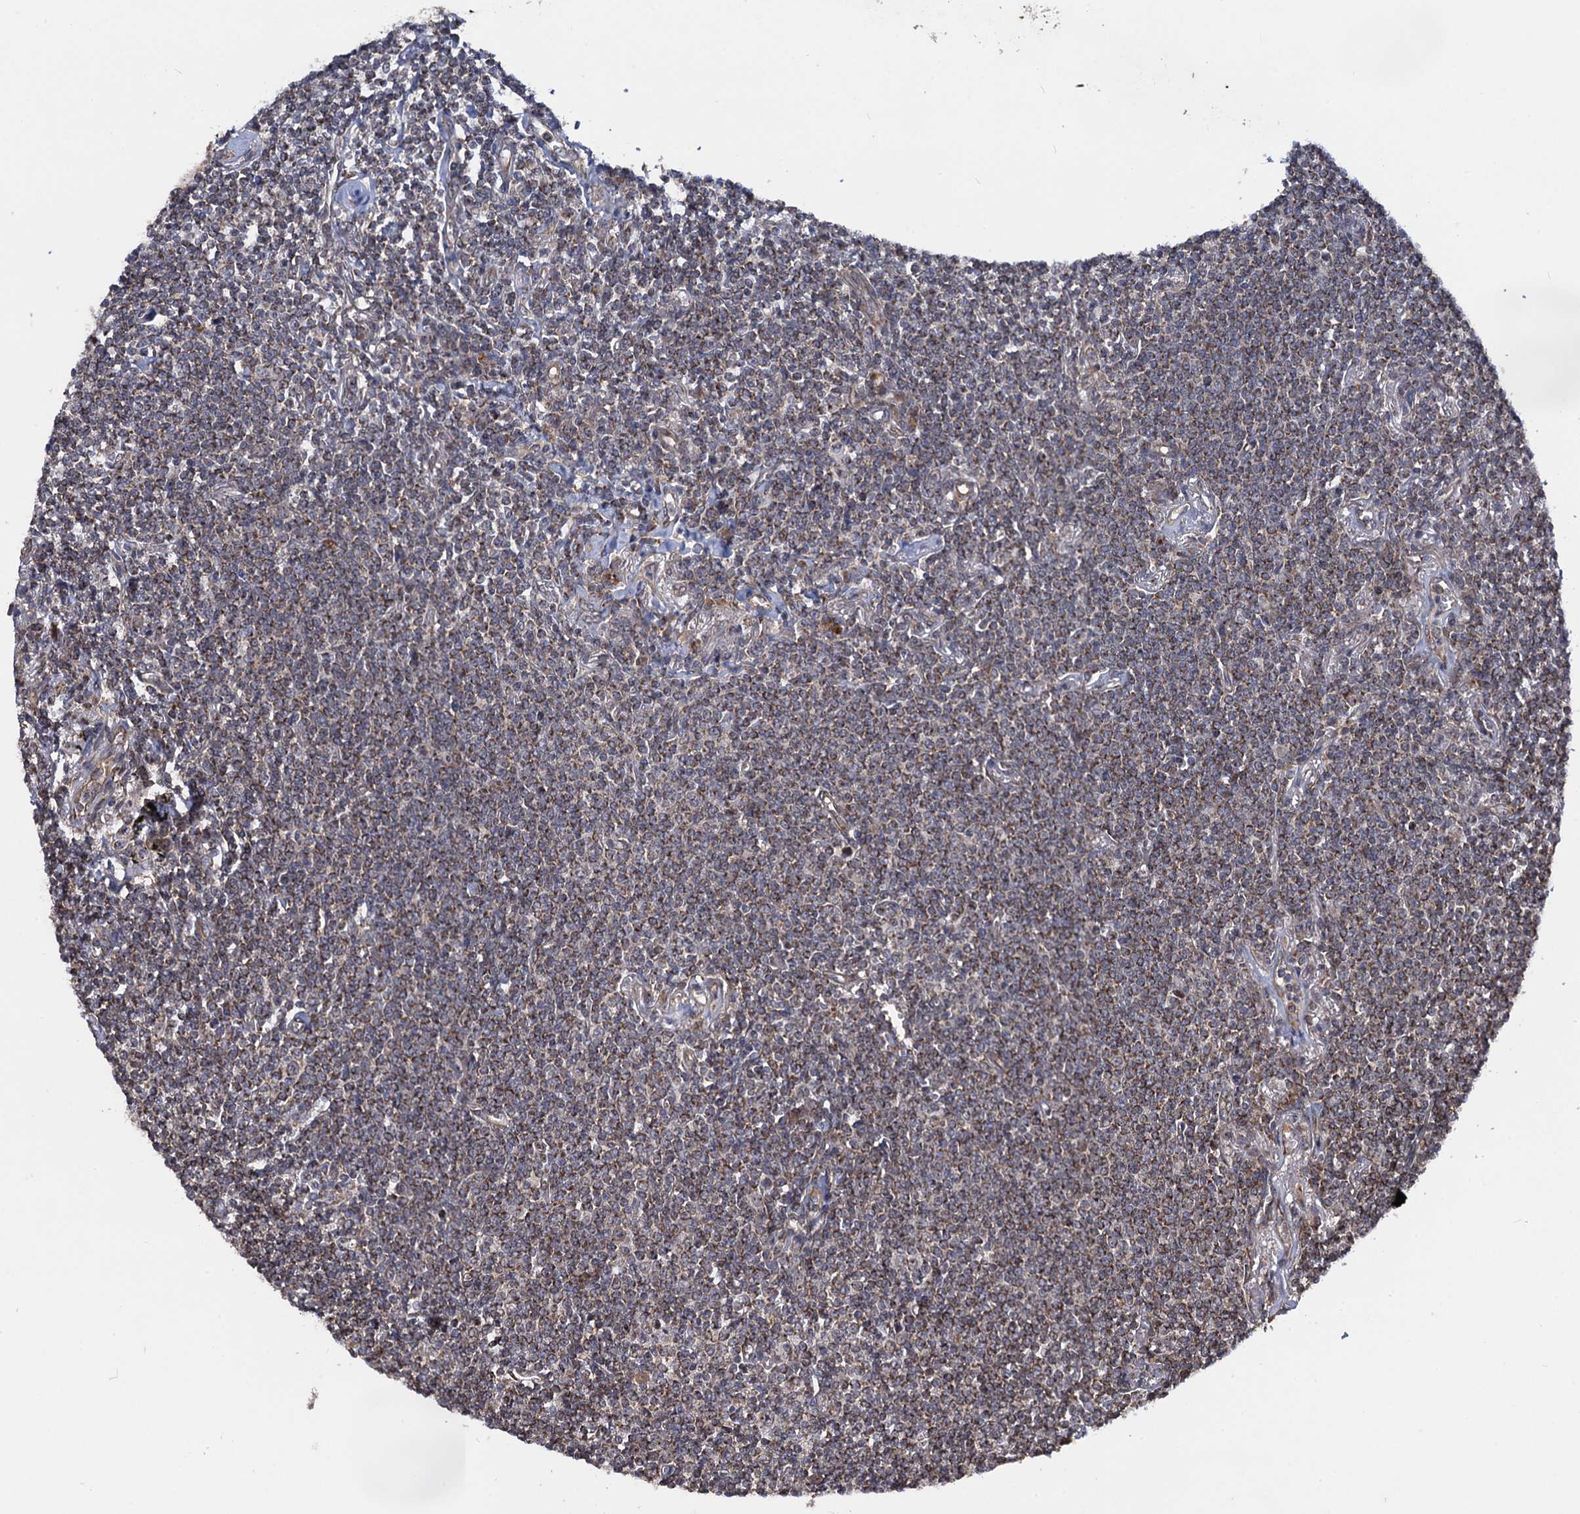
{"staining": {"intensity": "moderate", "quantity": ">75%", "location": "cytoplasmic/membranous"}, "tissue": "lymphoma", "cell_type": "Tumor cells", "image_type": "cancer", "snomed": [{"axis": "morphology", "description": "Malignant lymphoma, non-Hodgkin's type, Low grade"}, {"axis": "topography", "description": "Lung"}], "caption": "IHC photomicrograph of human lymphoma stained for a protein (brown), which exhibits medium levels of moderate cytoplasmic/membranous positivity in approximately >75% of tumor cells.", "gene": "HAUS1", "patient": {"sex": "female", "age": 71}}